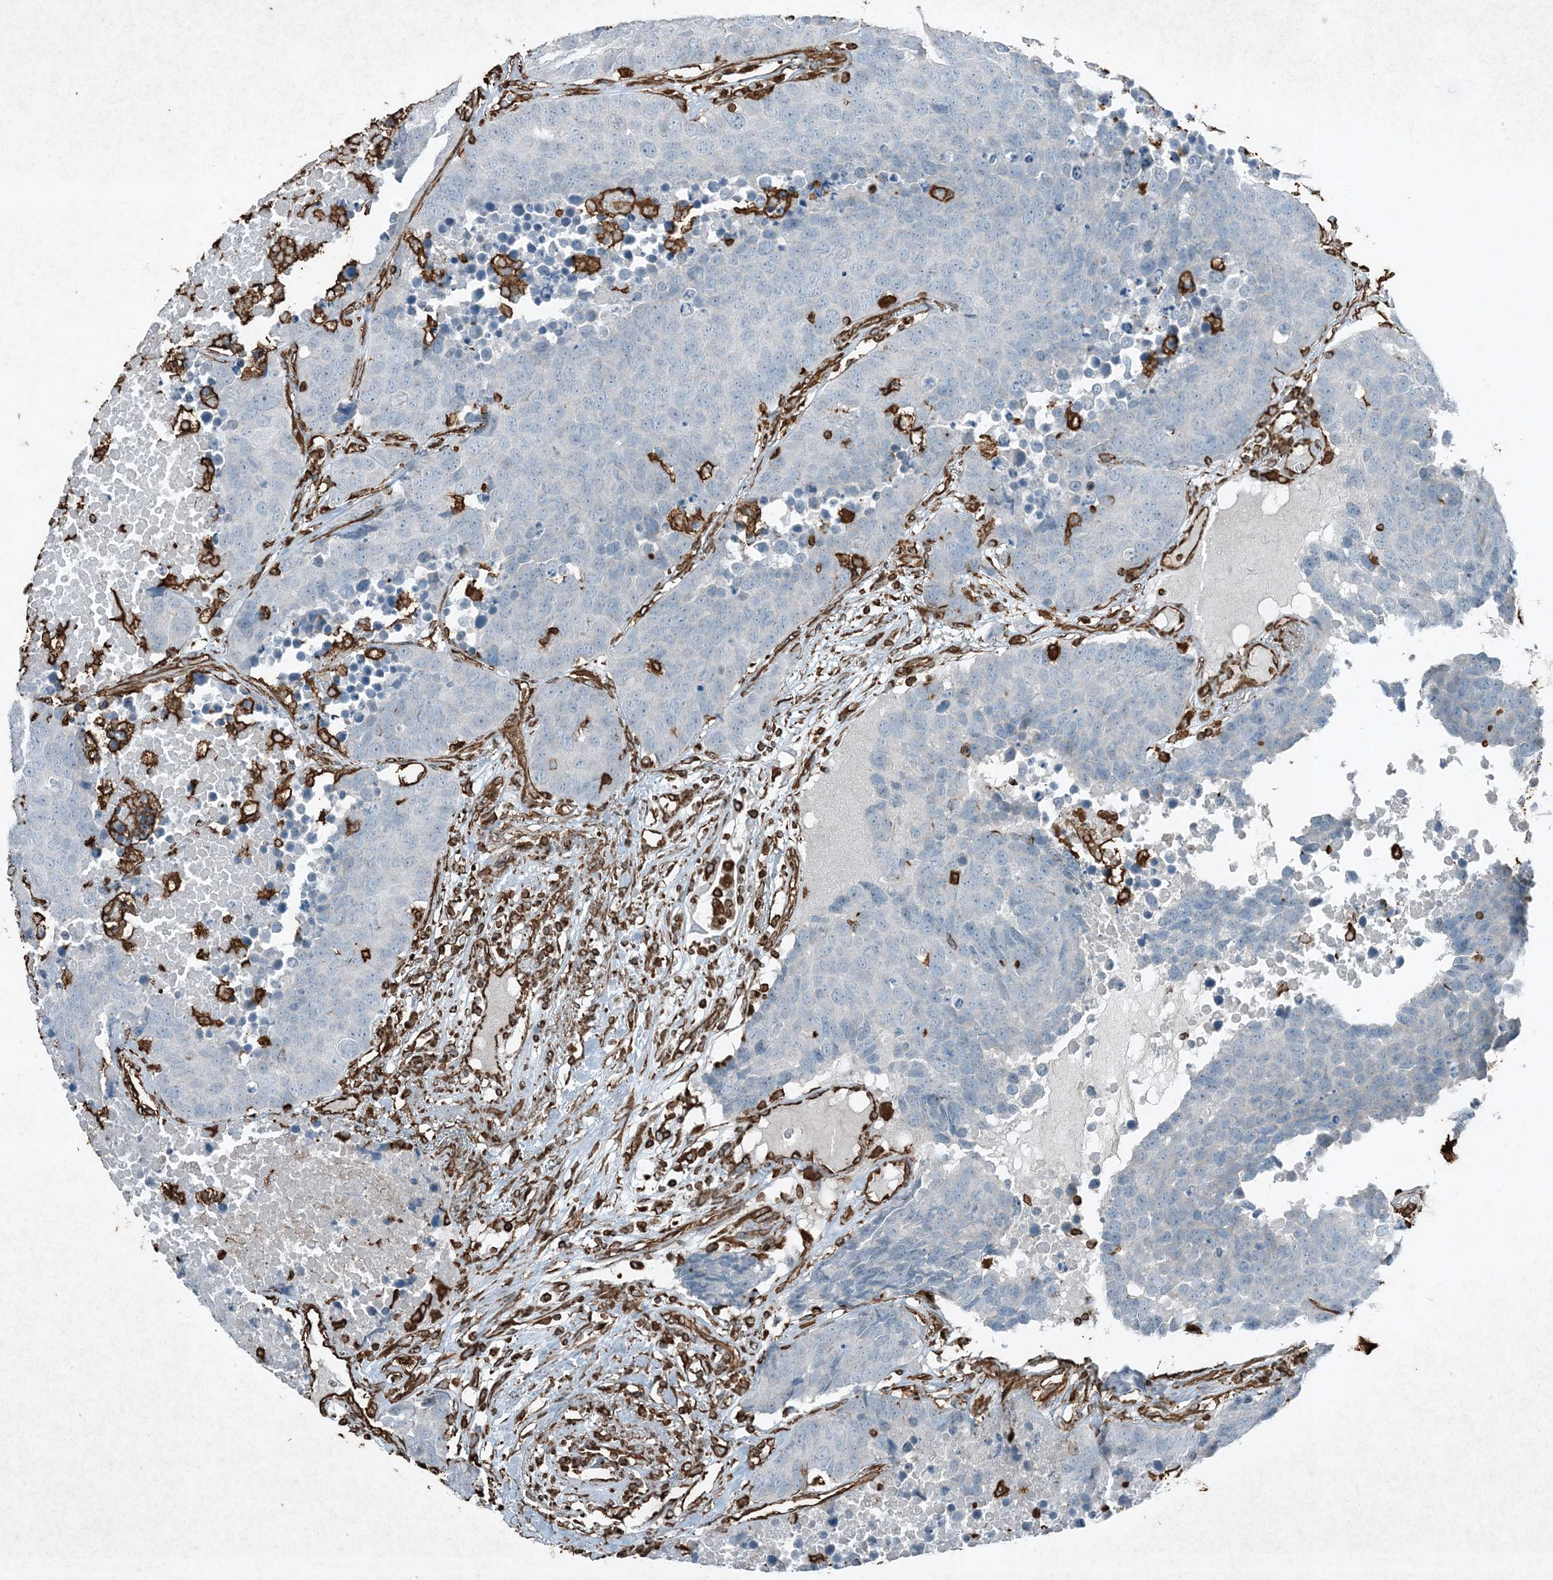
{"staining": {"intensity": "negative", "quantity": "none", "location": "none"}, "tissue": "carcinoid", "cell_type": "Tumor cells", "image_type": "cancer", "snomed": [{"axis": "morphology", "description": "Carcinoid, malignant, NOS"}, {"axis": "topography", "description": "Lung"}], "caption": "Tumor cells show no significant positivity in malignant carcinoid.", "gene": "RYK", "patient": {"sex": "male", "age": 60}}